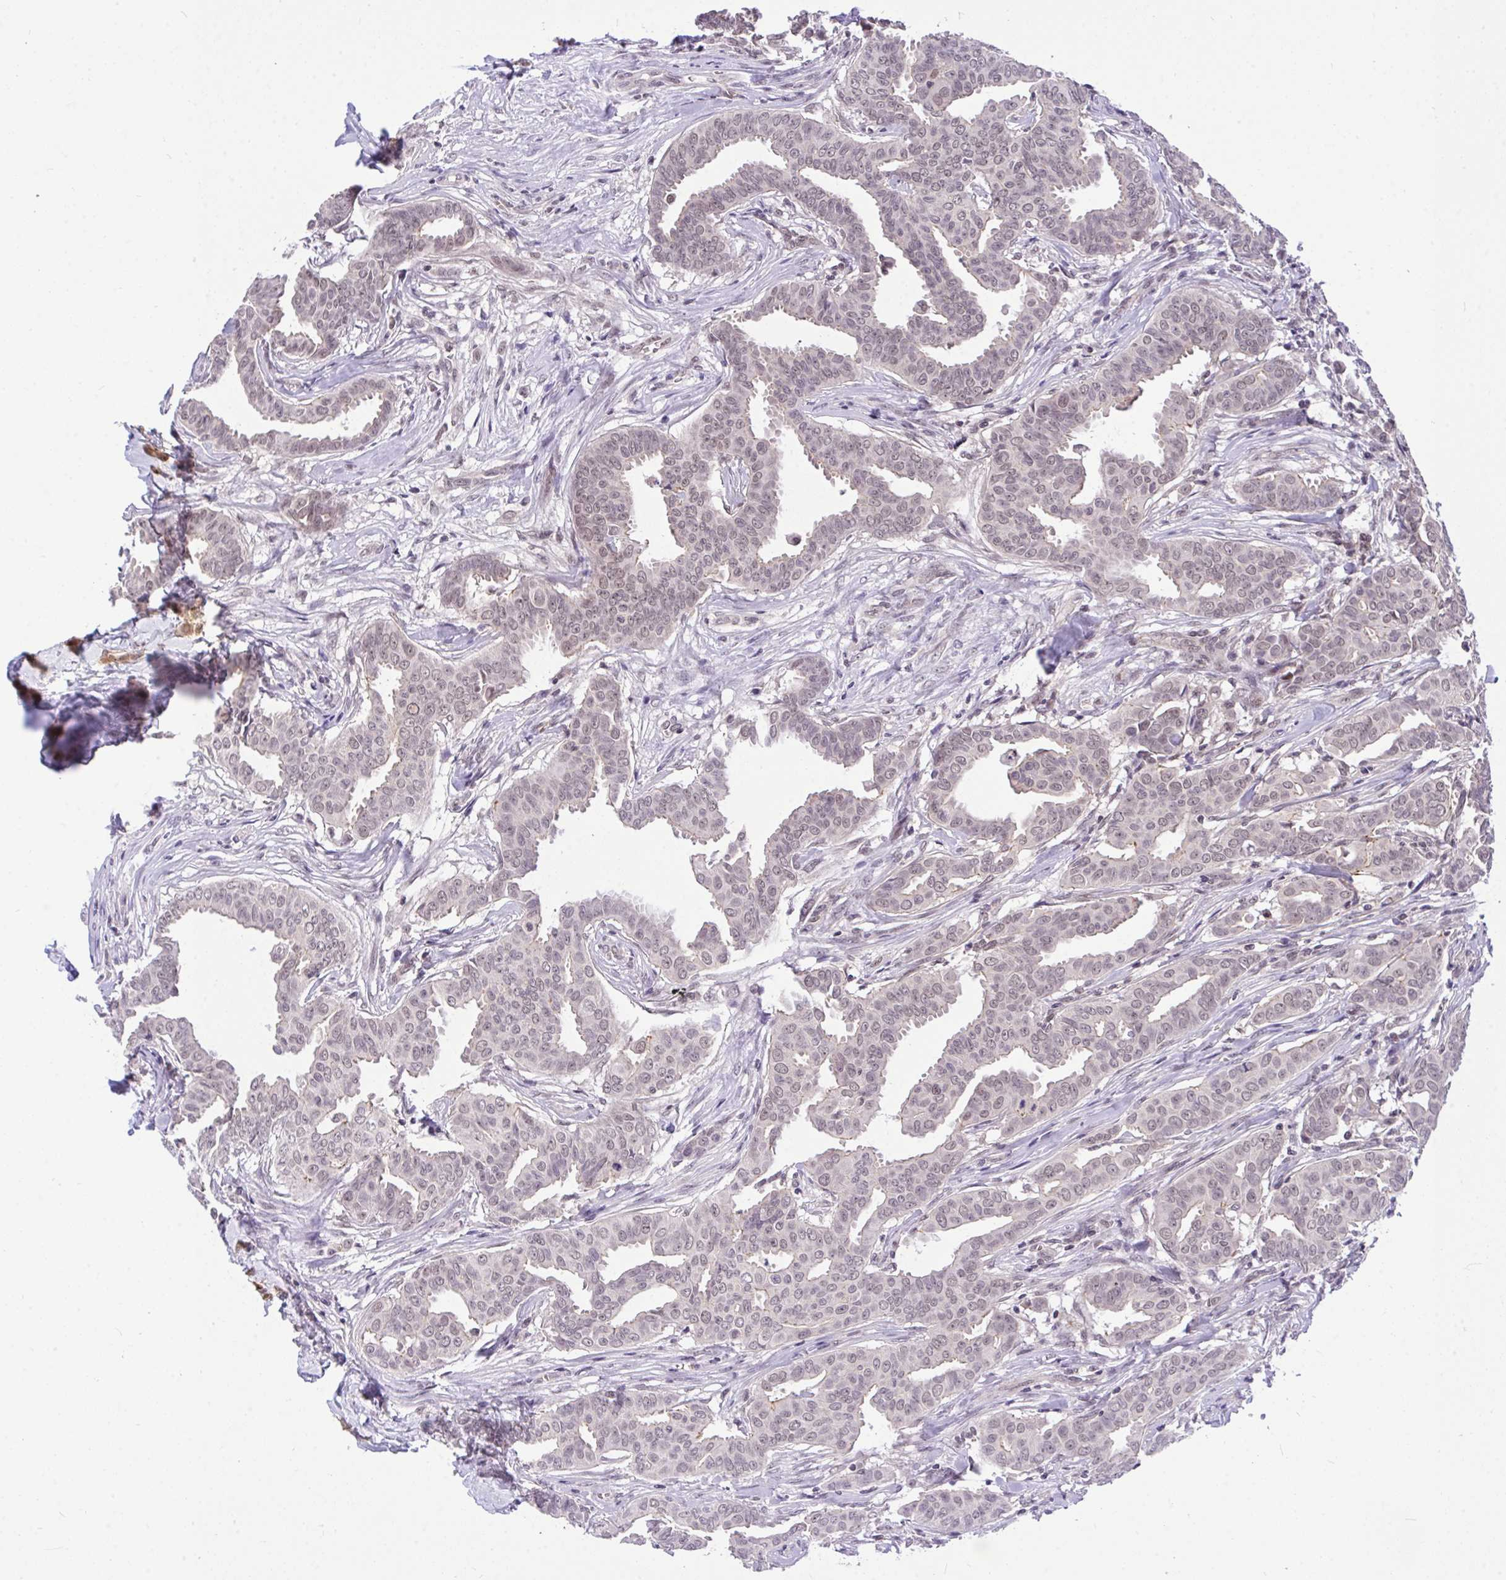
{"staining": {"intensity": "weak", "quantity": "25%-75%", "location": "nuclear"}, "tissue": "breast cancer", "cell_type": "Tumor cells", "image_type": "cancer", "snomed": [{"axis": "morphology", "description": "Duct carcinoma"}, {"axis": "topography", "description": "Breast"}], "caption": "A low amount of weak nuclear positivity is appreciated in approximately 25%-75% of tumor cells in infiltrating ductal carcinoma (breast) tissue. (DAB = brown stain, brightfield microscopy at high magnification).", "gene": "PPP1CA", "patient": {"sex": "female", "age": 45}}